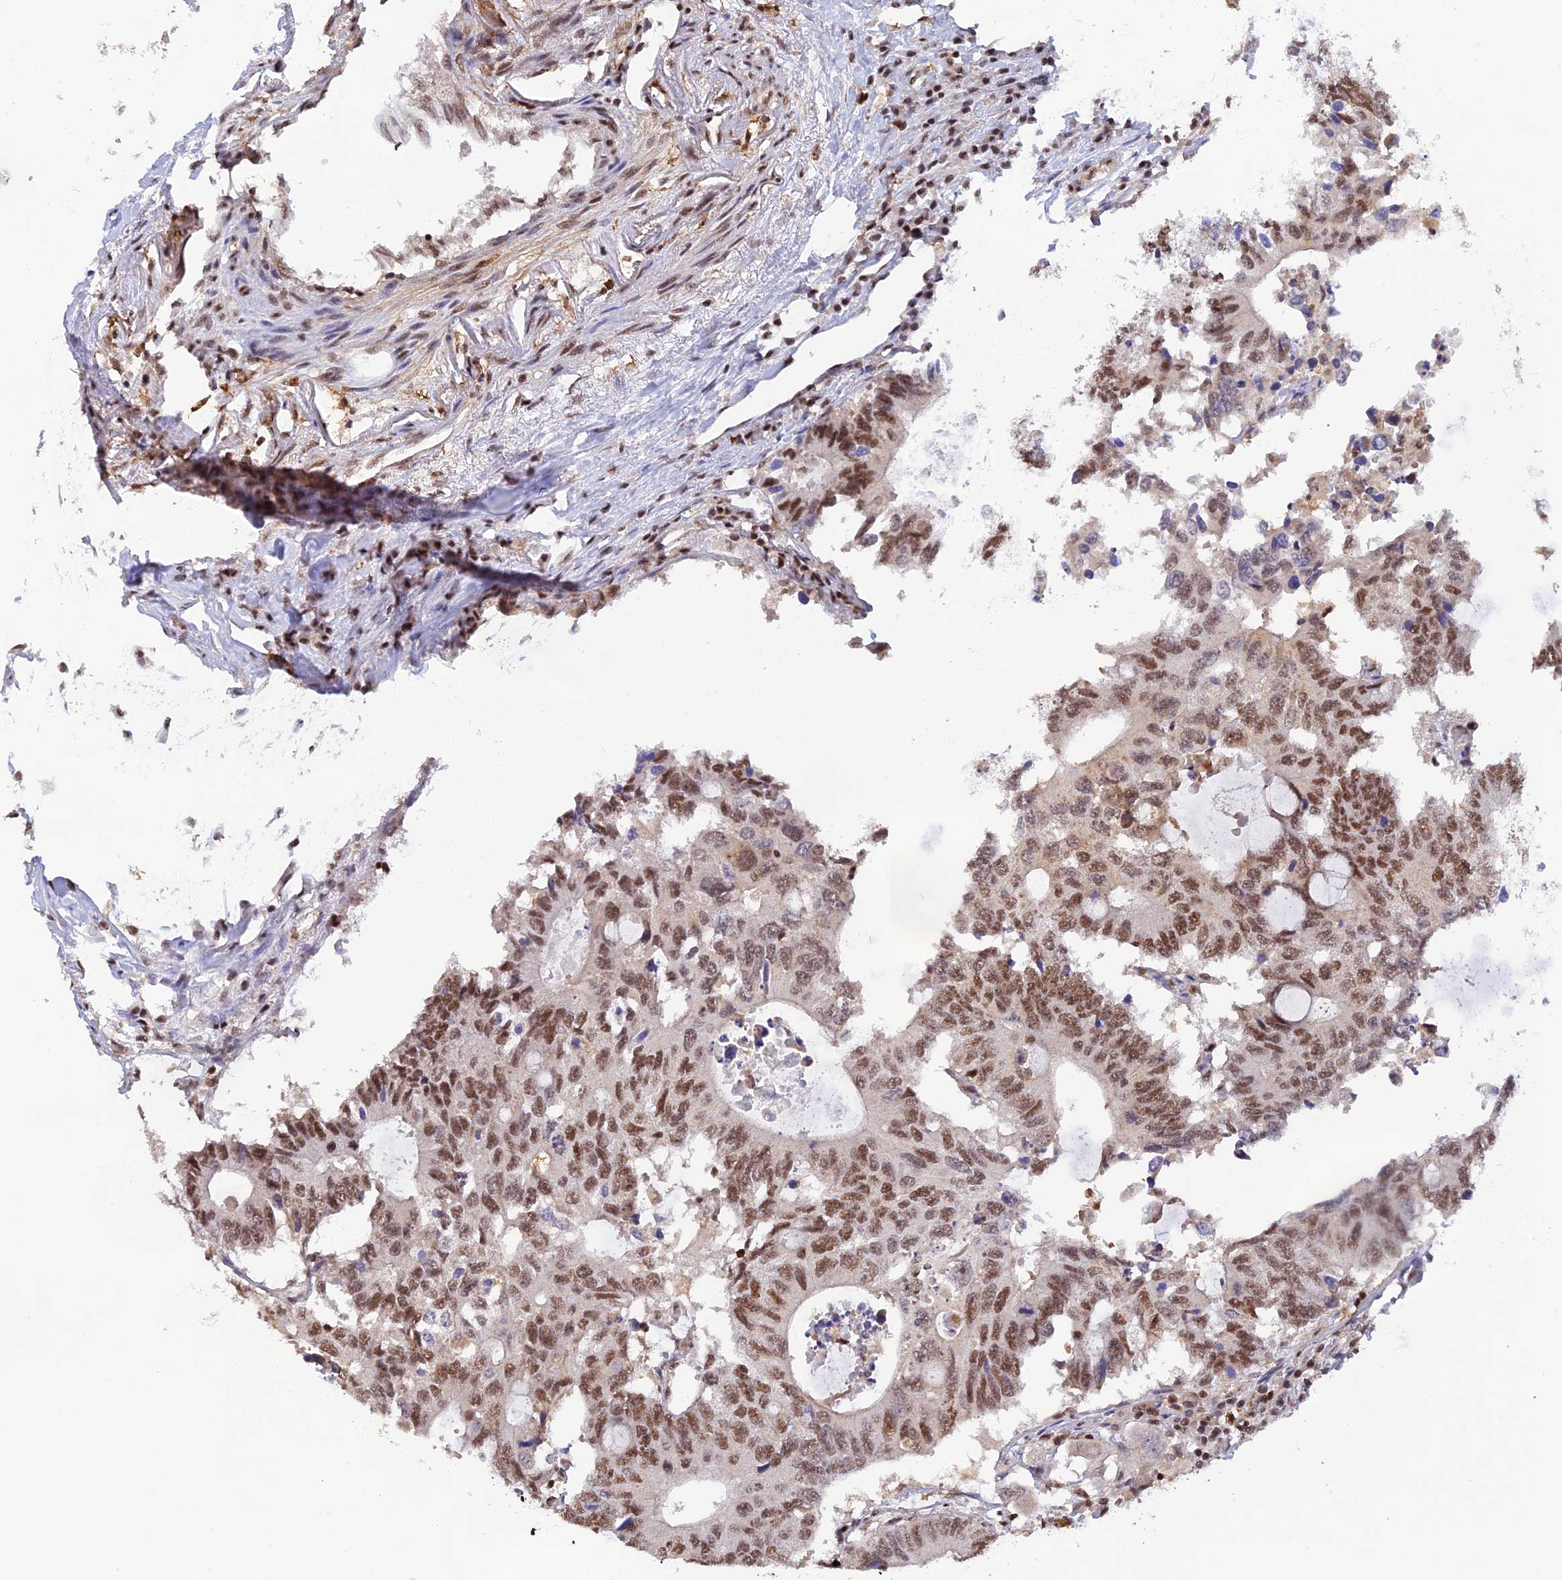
{"staining": {"intensity": "moderate", "quantity": ">75%", "location": "nuclear"}, "tissue": "colorectal cancer", "cell_type": "Tumor cells", "image_type": "cancer", "snomed": [{"axis": "morphology", "description": "Adenocarcinoma, NOS"}, {"axis": "topography", "description": "Colon"}], "caption": "IHC staining of colorectal adenocarcinoma, which exhibits medium levels of moderate nuclear expression in approximately >75% of tumor cells indicating moderate nuclear protein expression. The staining was performed using DAB (brown) for protein detection and nuclei were counterstained in hematoxylin (blue).", "gene": "THAP11", "patient": {"sex": "male", "age": 71}}